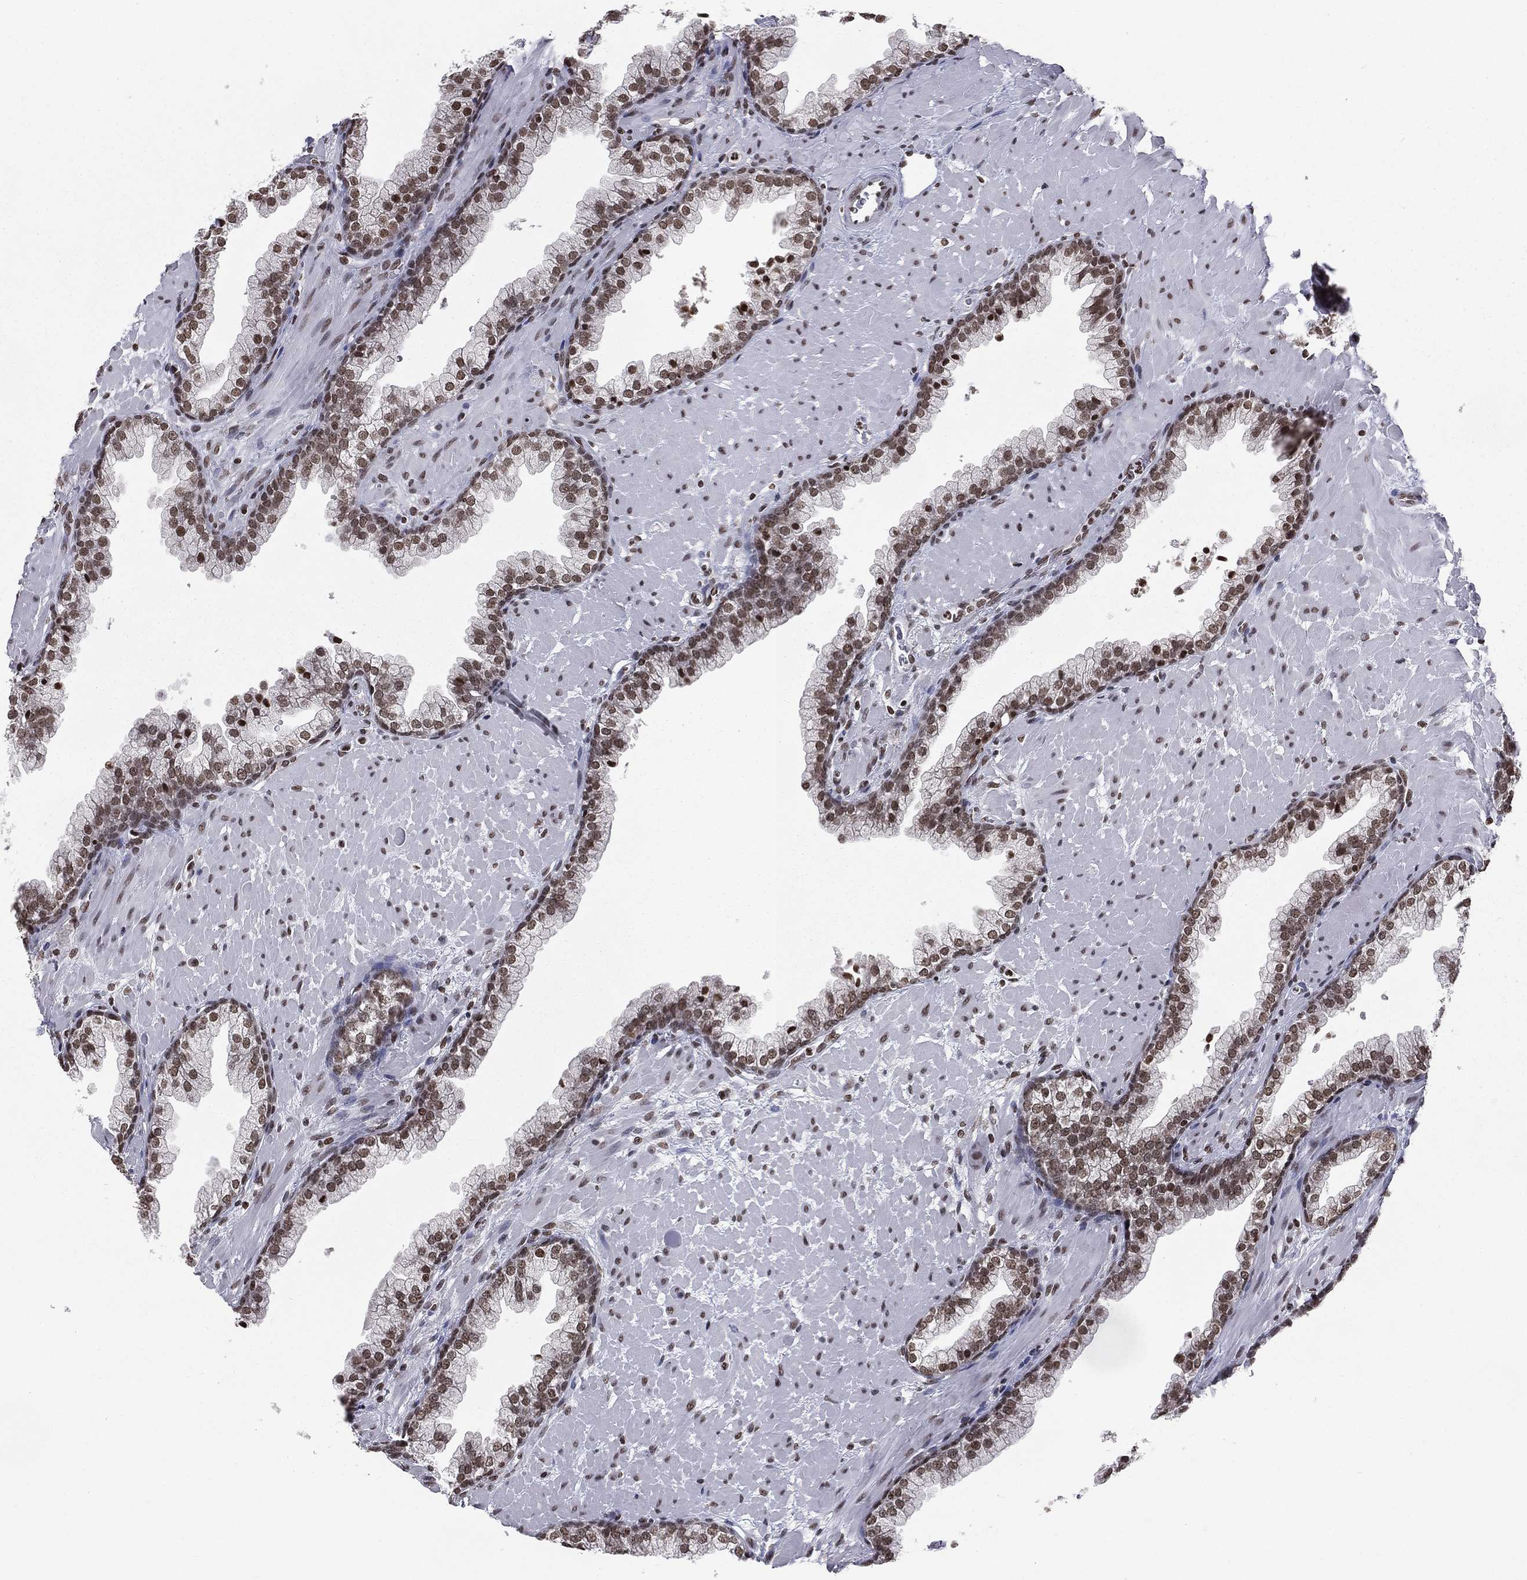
{"staining": {"intensity": "moderate", "quantity": ">75%", "location": "nuclear"}, "tissue": "prostate", "cell_type": "Glandular cells", "image_type": "normal", "snomed": [{"axis": "morphology", "description": "Normal tissue, NOS"}, {"axis": "topography", "description": "Prostate"}], "caption": "Moderate nuclear protein staining is present in approximately >75% of glandular cells in prostate. (IHC, brightfield microscopy, high magnification).", "gene": "RFX7", "patient": {"sex": "male", "age": 63}}